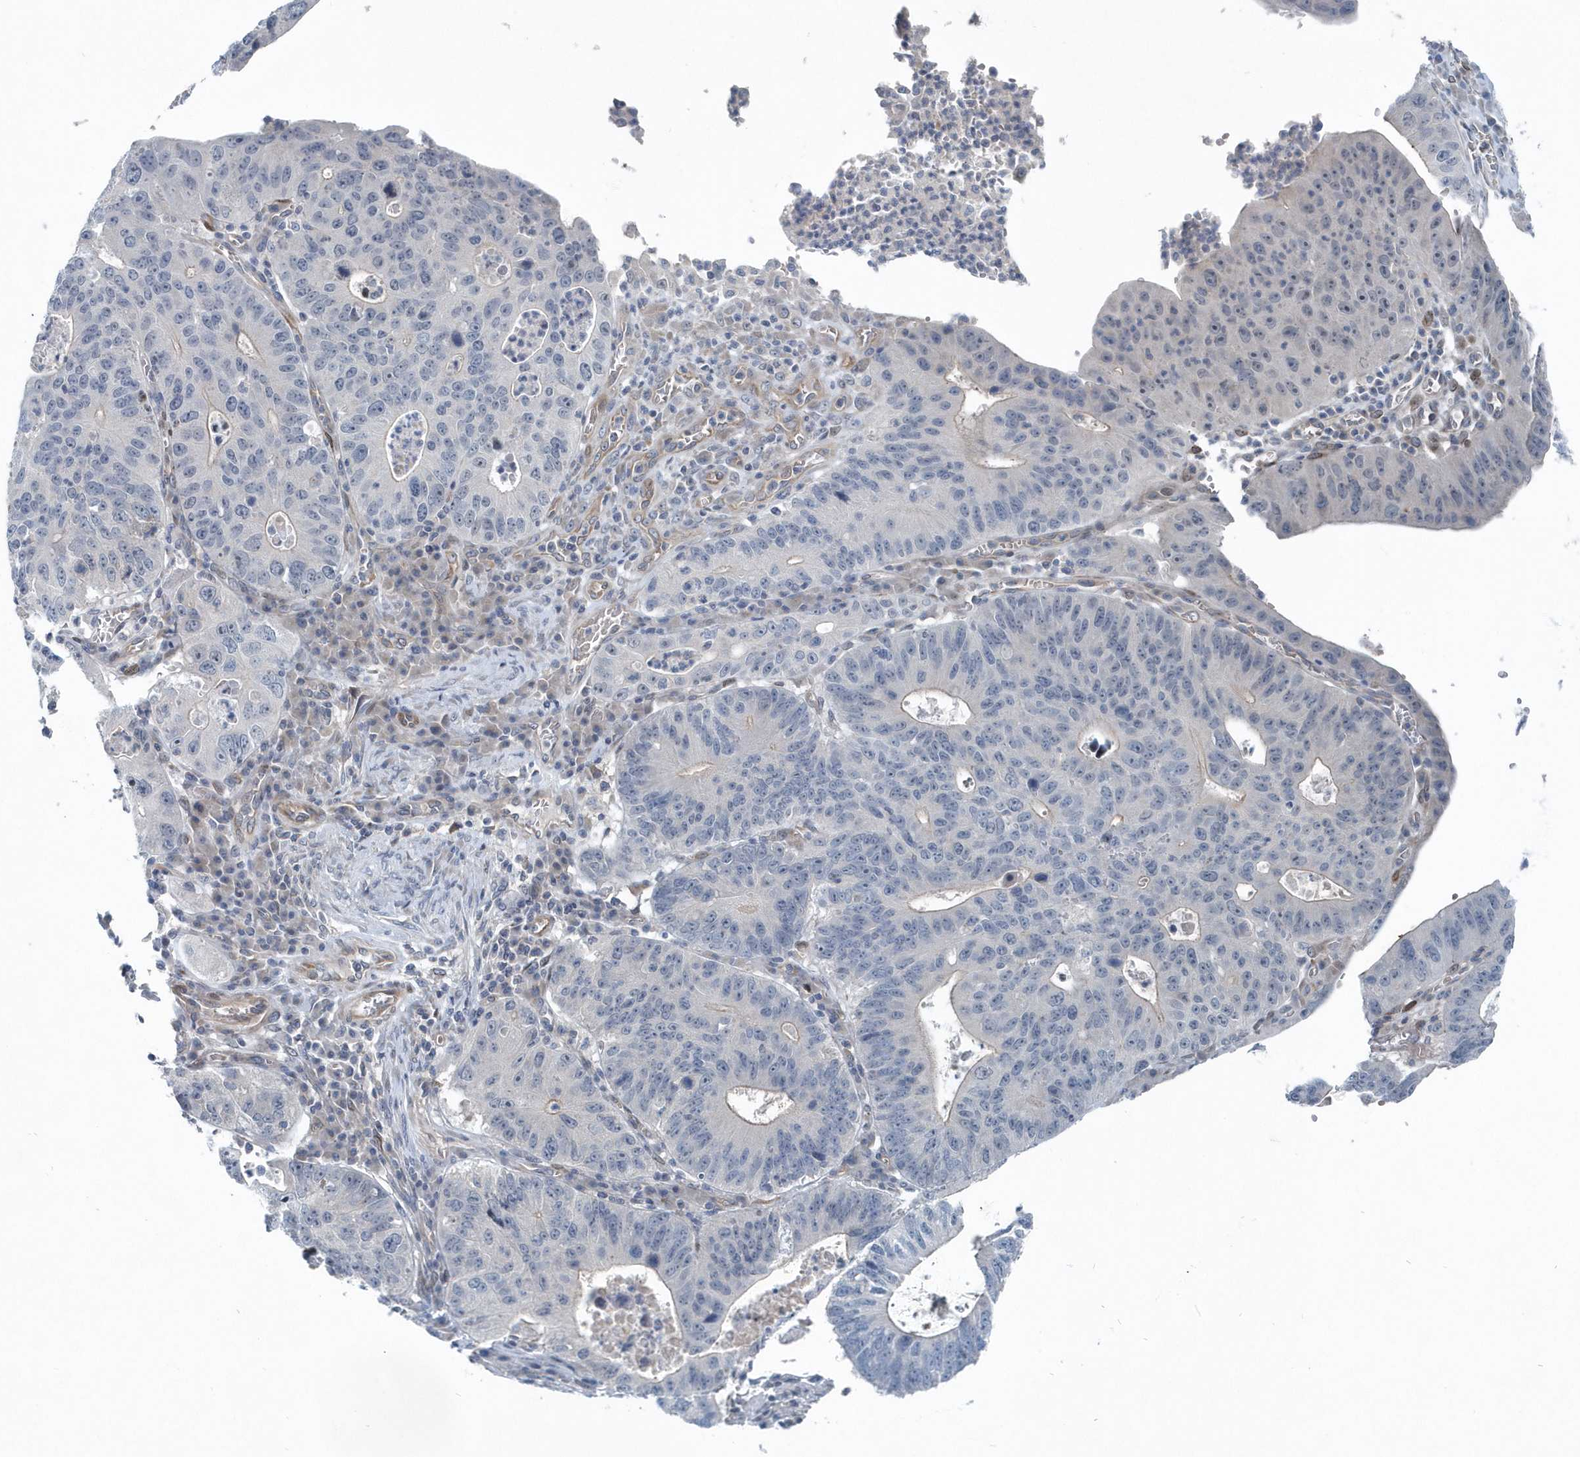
{"staining": {"intensity": "negative", "quantity": "none", "location": "none"}, "tissue": "stomach cancer", "cell_type": "Tumor cells", "image_type": "cancer", "snomed": [{"axis": "morphology", "description": "Adenocarcinoma, NOS"}, {"axis": "topography", "description": "Stomach"}], "caption": "DAB immunohistochemical staining of human stomach adenocarcinoma reveals no significant staining in tumor cells. The staining is performed using DAB brown chromogen with nuclei counter-stained in using hematoxylin.", "gene": "MCC", "patient": {"sex": "male", "age": 59}}